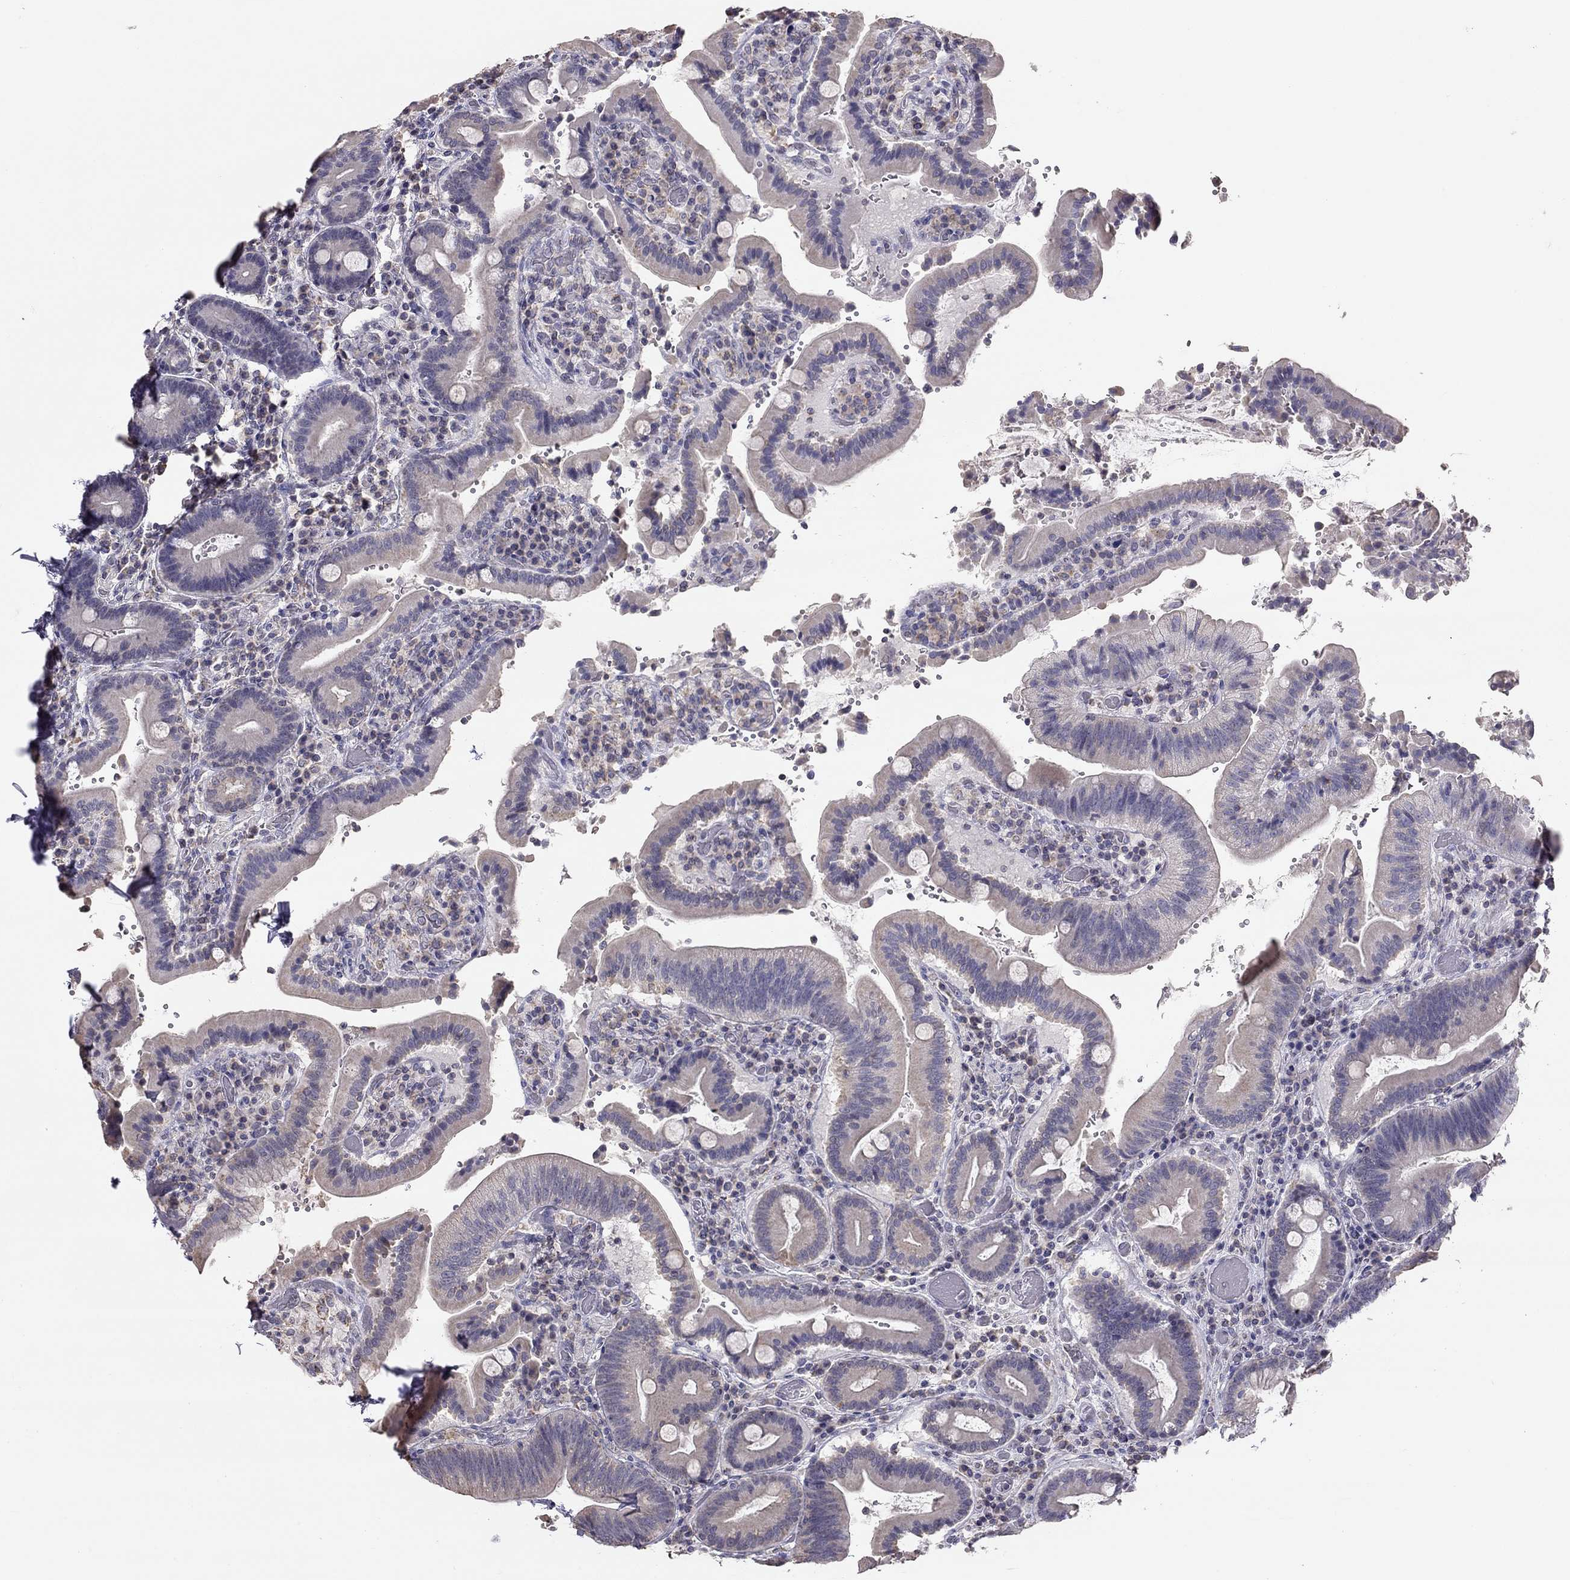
{"staining": {"intensity": "weak", "quantity": "<25%", "location": "cytoplasmic/membranous"}, "tissue": "duodenum", "cell_type": "Glandular cells", "image_type": "normal", "snomed": [{"axis": "morphology", "description": "Normal tissue, NOS"}, {"axis": "topography", "description": "Duodenum"}], "caption": "A high-resolution image shows IHC staining of normal duodenum, which demonstrates no significant positivity in glandular cells.", "gene": "LRIT3", "patient": {"sex": "female", "age": 62}}